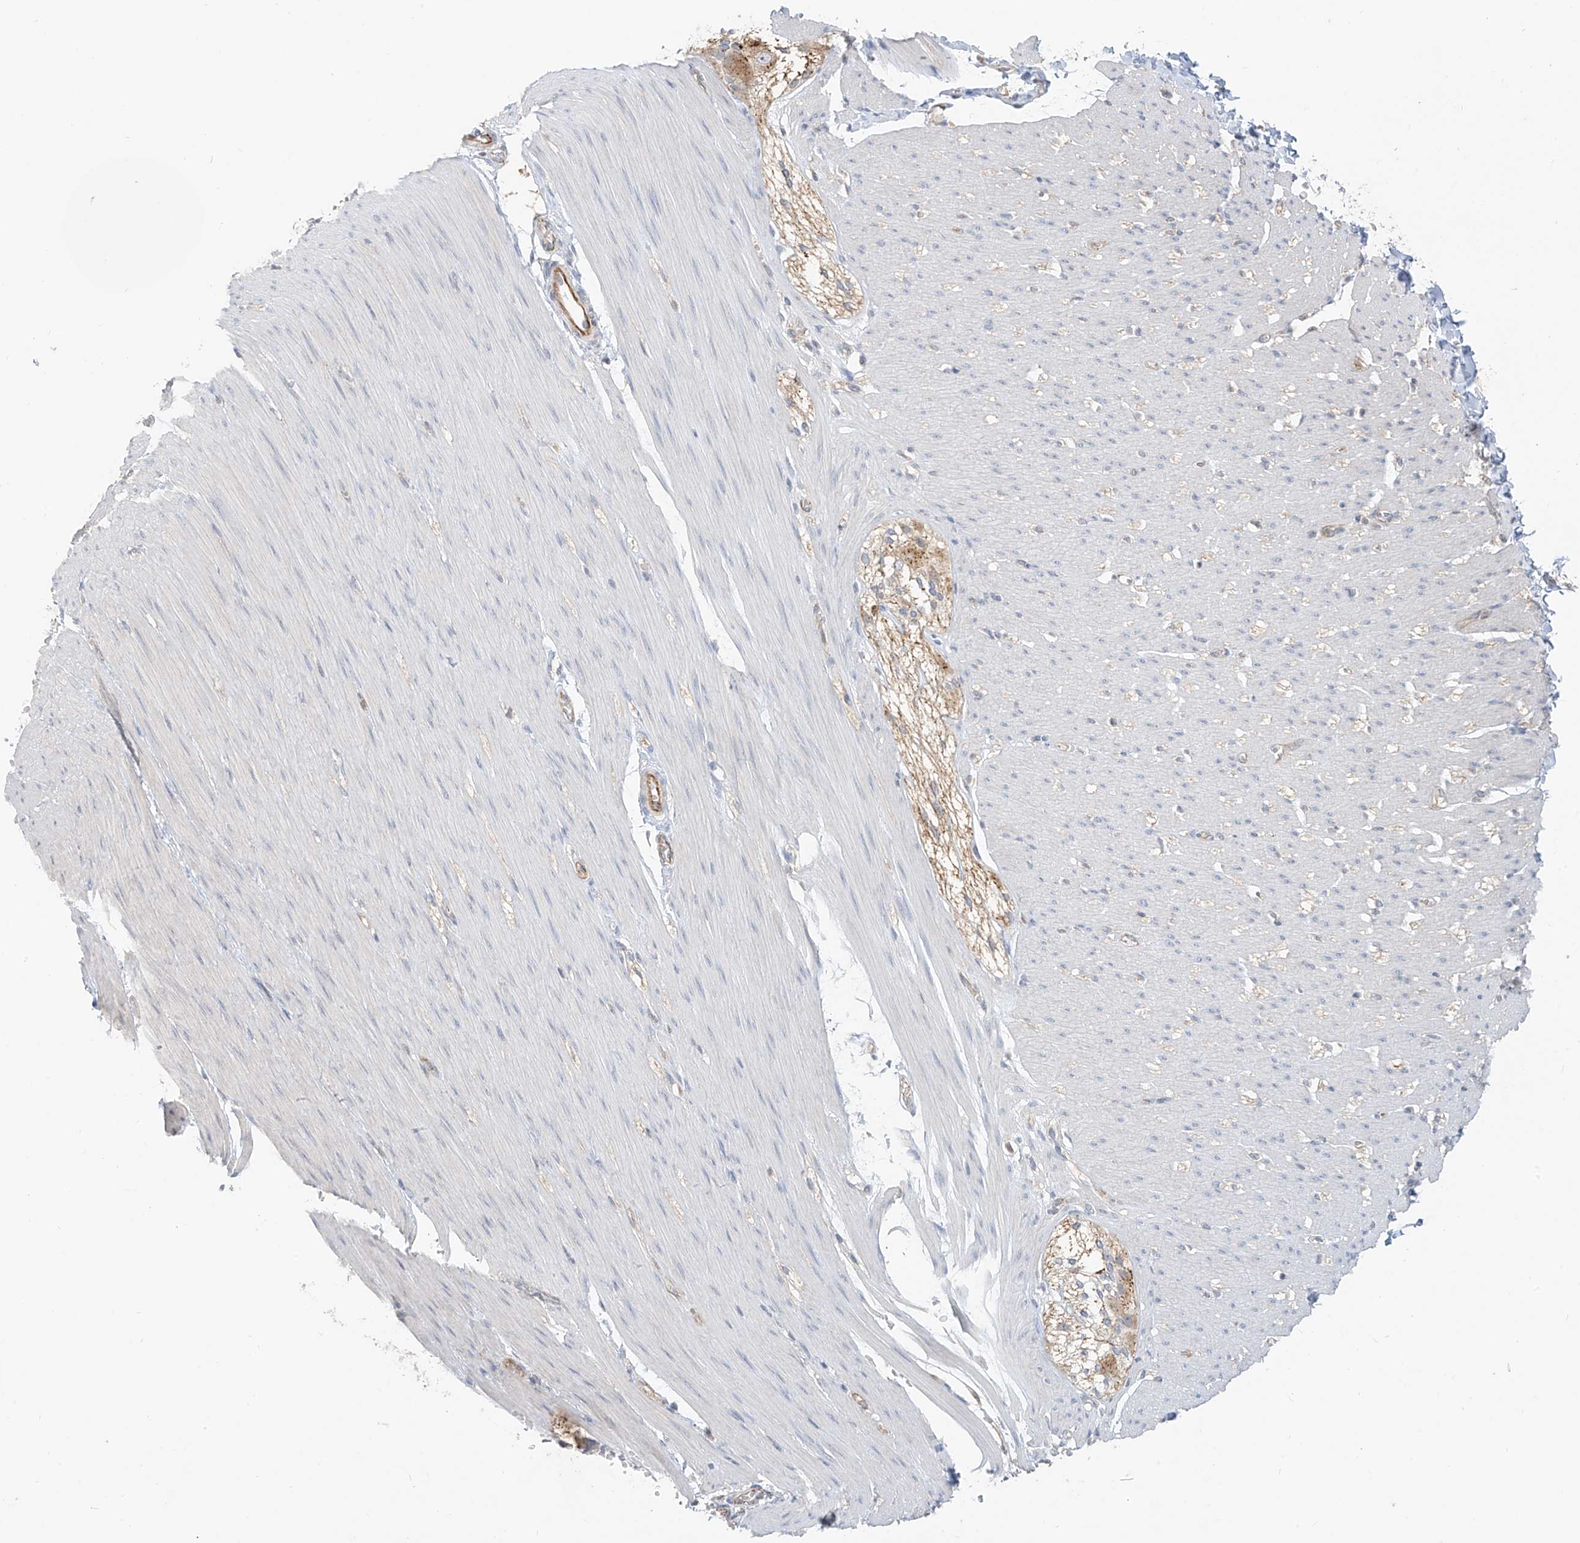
{"staining": {"intensity": "negative", "quantity": "none", "location": "none"}, "tissue": "smooth muscle", "cell_type": "Smooth muscle cells", "image_type": "normal", "snomed": [{"axis": "morphology", "description": "Normal tissue, NOS"}, {"axis": "morphology", "description": "Adenocarcinoma, NOS"}, {"axis": "topography", "description": "Colon"}, {"axis": "topography", "description": "Peripheral nerve tissue"}], "caption": "DAB immunohistochemical staining of normal smooth muscle displays no significant positivity in smooth muscle cells.", "gene": "C2orf42", "patient": {"sex": "male", "age": 14}}